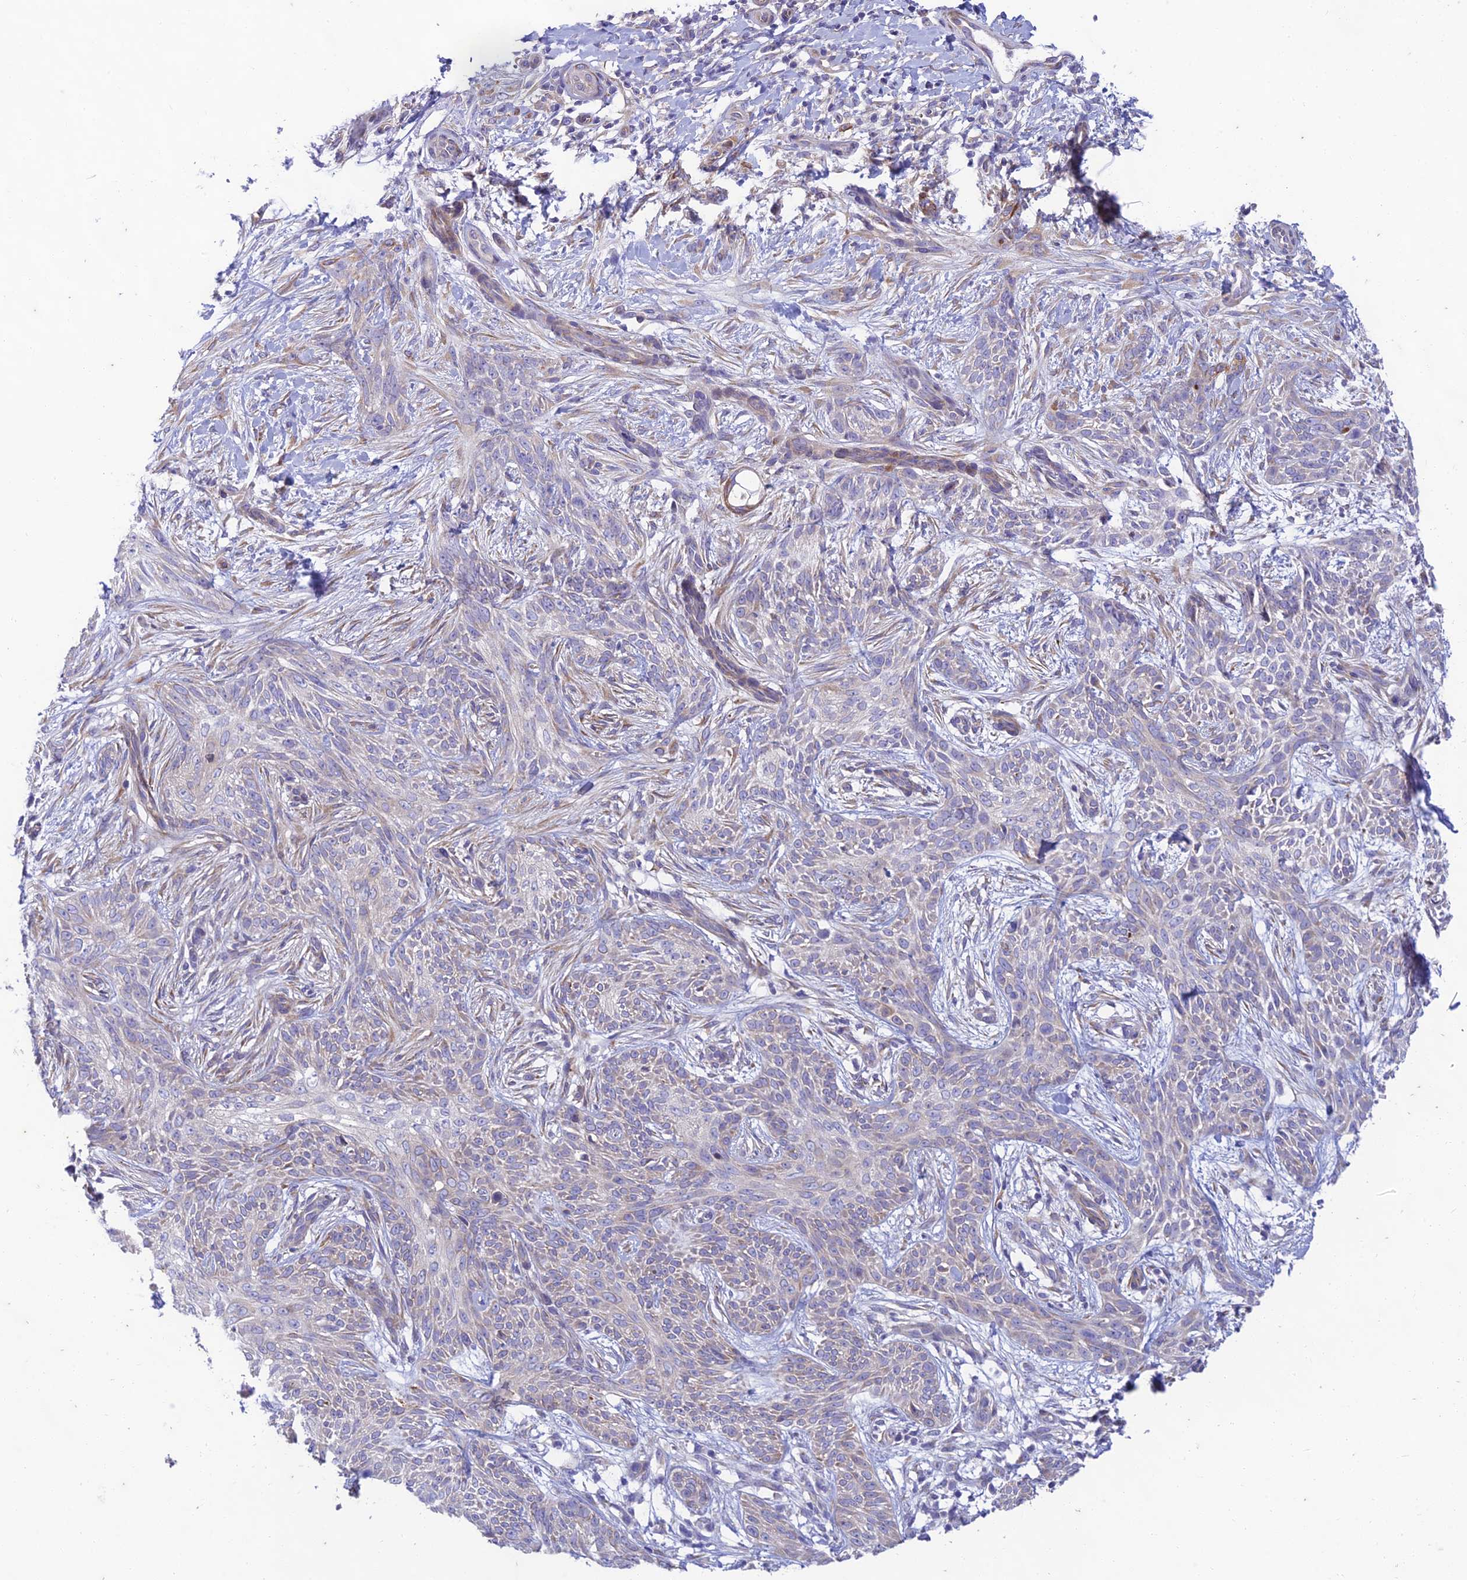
{"staining": {"intensity": "negative", "quantity": "none", "location": "none"}, "tissue": "skin cancer", "cell_type": "Tumor cells", "image_type": "cancer", "snomed": [{"axis": "morphology", "description": "Basal cell carcinoma"}, {"axis": "topography", "description": "Skin"}], "caption": "The photomicrograph demonstrates no significant staining in tumor cells of basal cell carcinoma (skin).", "gene": "PTCD2", "patient": {"sex": "female", "age": 82}}